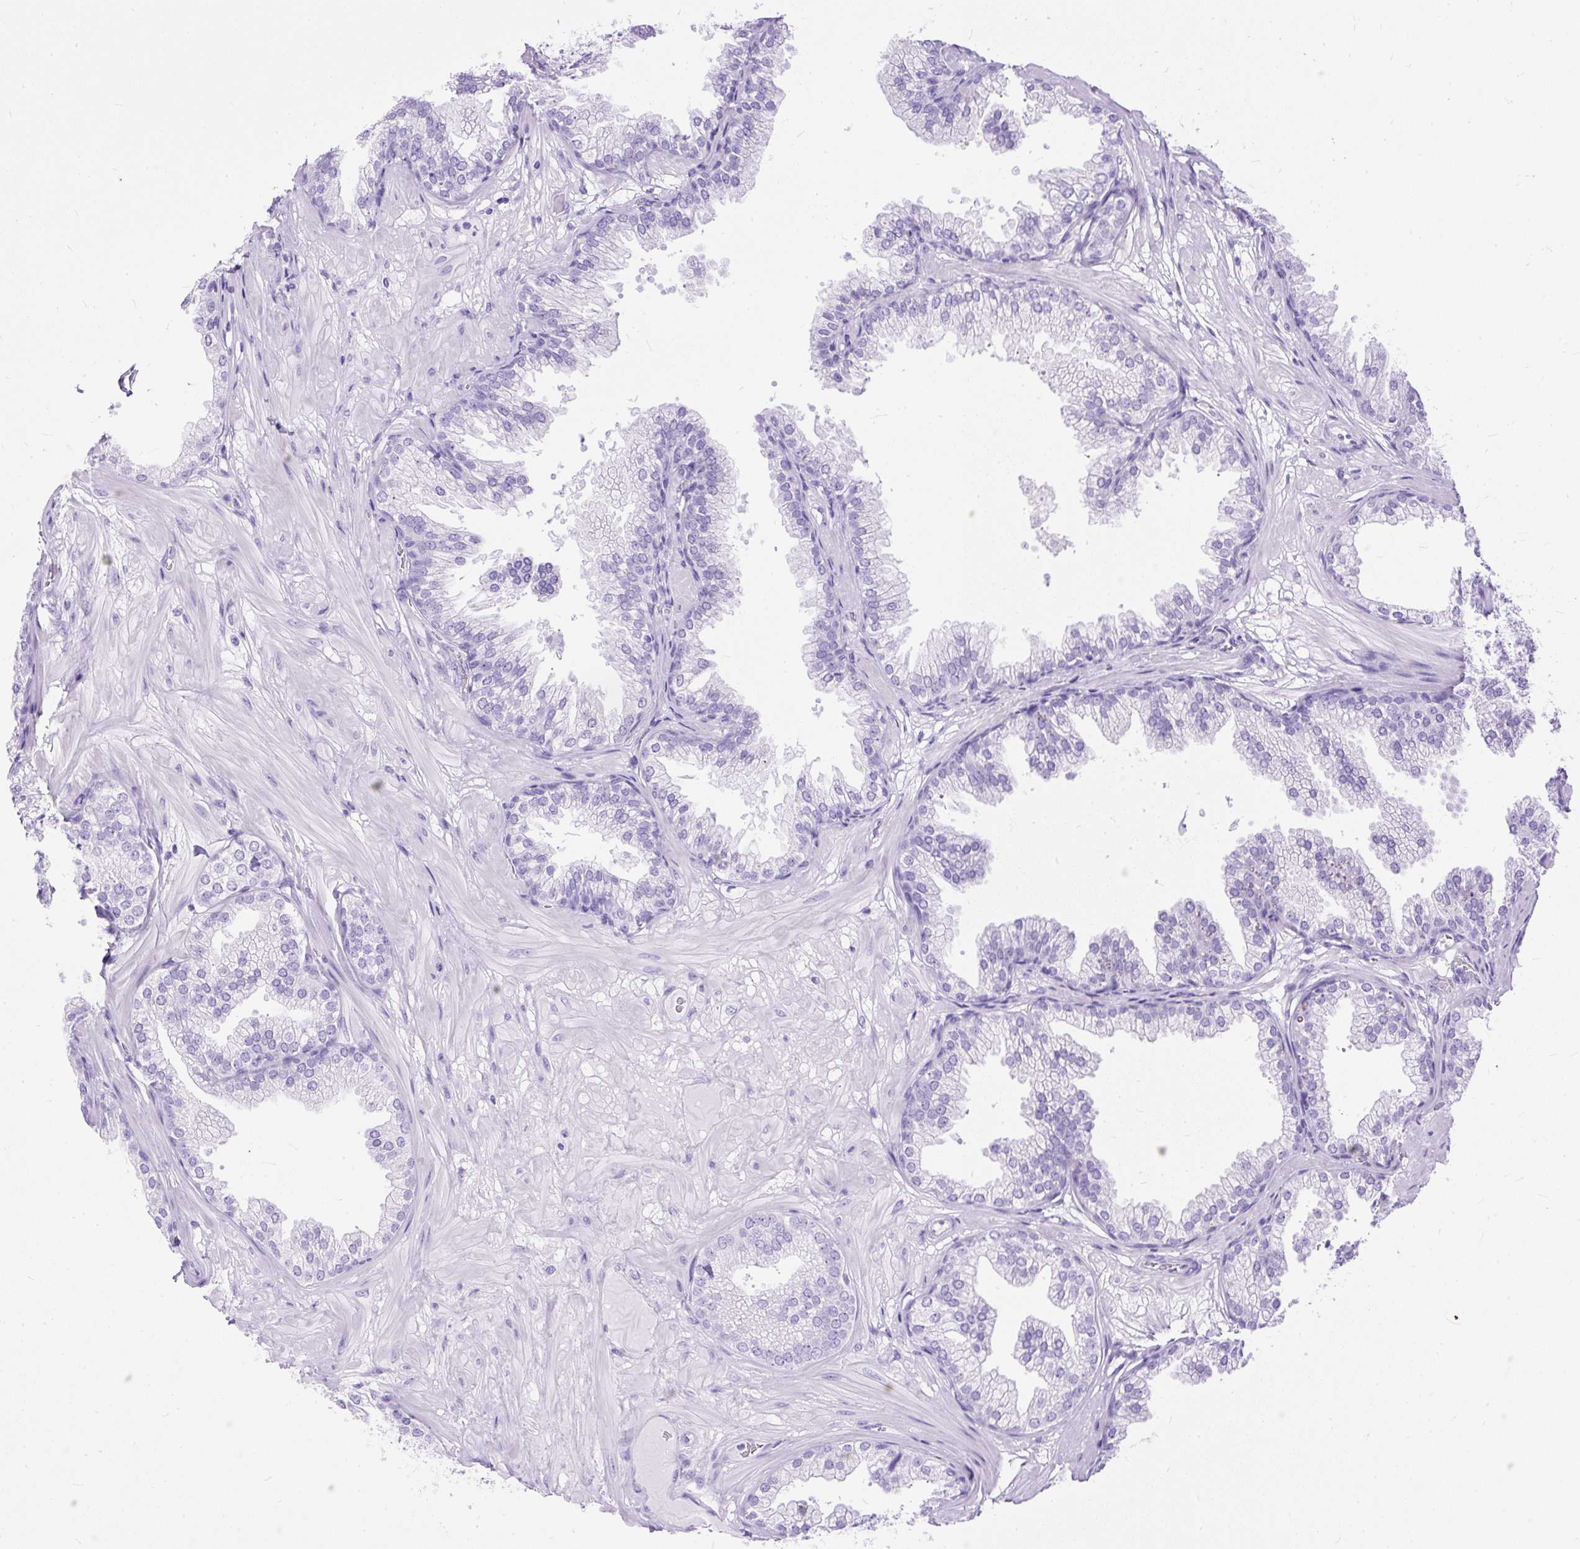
{"staining": {"intensity": "negative", "quantity": "none", "location": "none"}, "tissue": "prostate", "cell_type": "Glandular cells", "image_type": "normal", "snomed": [{"axis": "morphology", "description": "Normal tissue, NOS"}, {"axis": "topography", "description": "Prostate"}], "caption": "Immunohistochemistry (IHC) histopathology image of normal prostate stained for a protein (brown), which shows no expression in glandular cells. (Stains: DAB (3,3'-diaminobenzidine) IHC with hematoxylin counter stain, Microscopy: brightfield microscopy at high magnification).", "gene": "HEY1", "patient": {"sex": "male", "age": 37}}